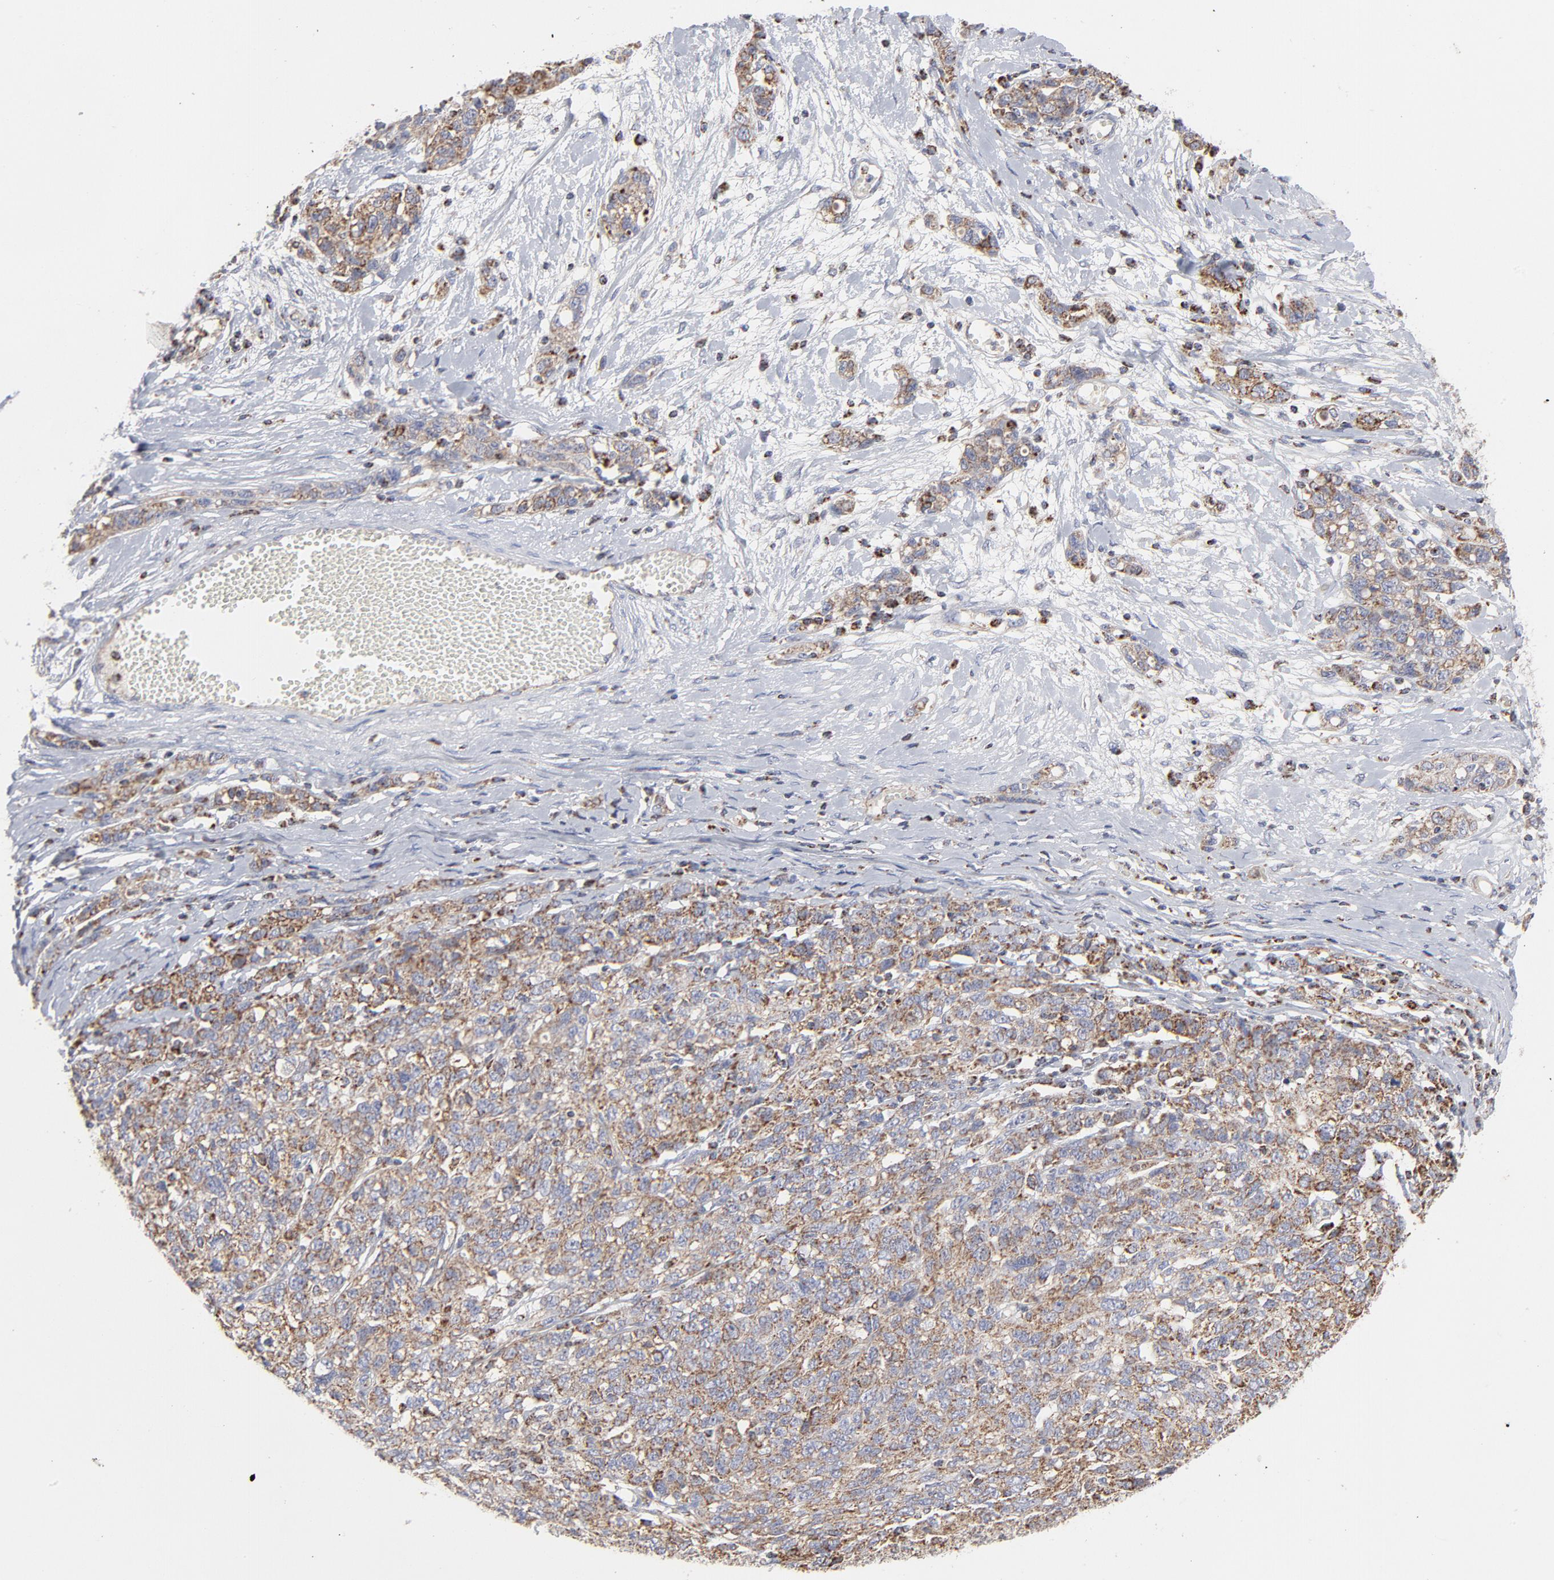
{"staining": {"intensity": "moderate", "quantity": ">75%", "location": "cytoplasmic/membranous"}, "tissue": "ovarian cancer", "cell_type": "Tumor cells", "image_type": "cancer", "snomed": [{"axis": "morphology", "description": "Cystadenocarcinoma, serous, NOS"}, {"axis": "topography", "description": "Ovary"}], "caption": "Immunohistochemical staining of human serous cystadenocarcinoma (ovarian) reveals medium levels of moderate cytoplasmic/membranous protein positivity in about >75% of tumor cells.", "gene": "ASB3", "patient": {"sex": "female", "age": 71}}